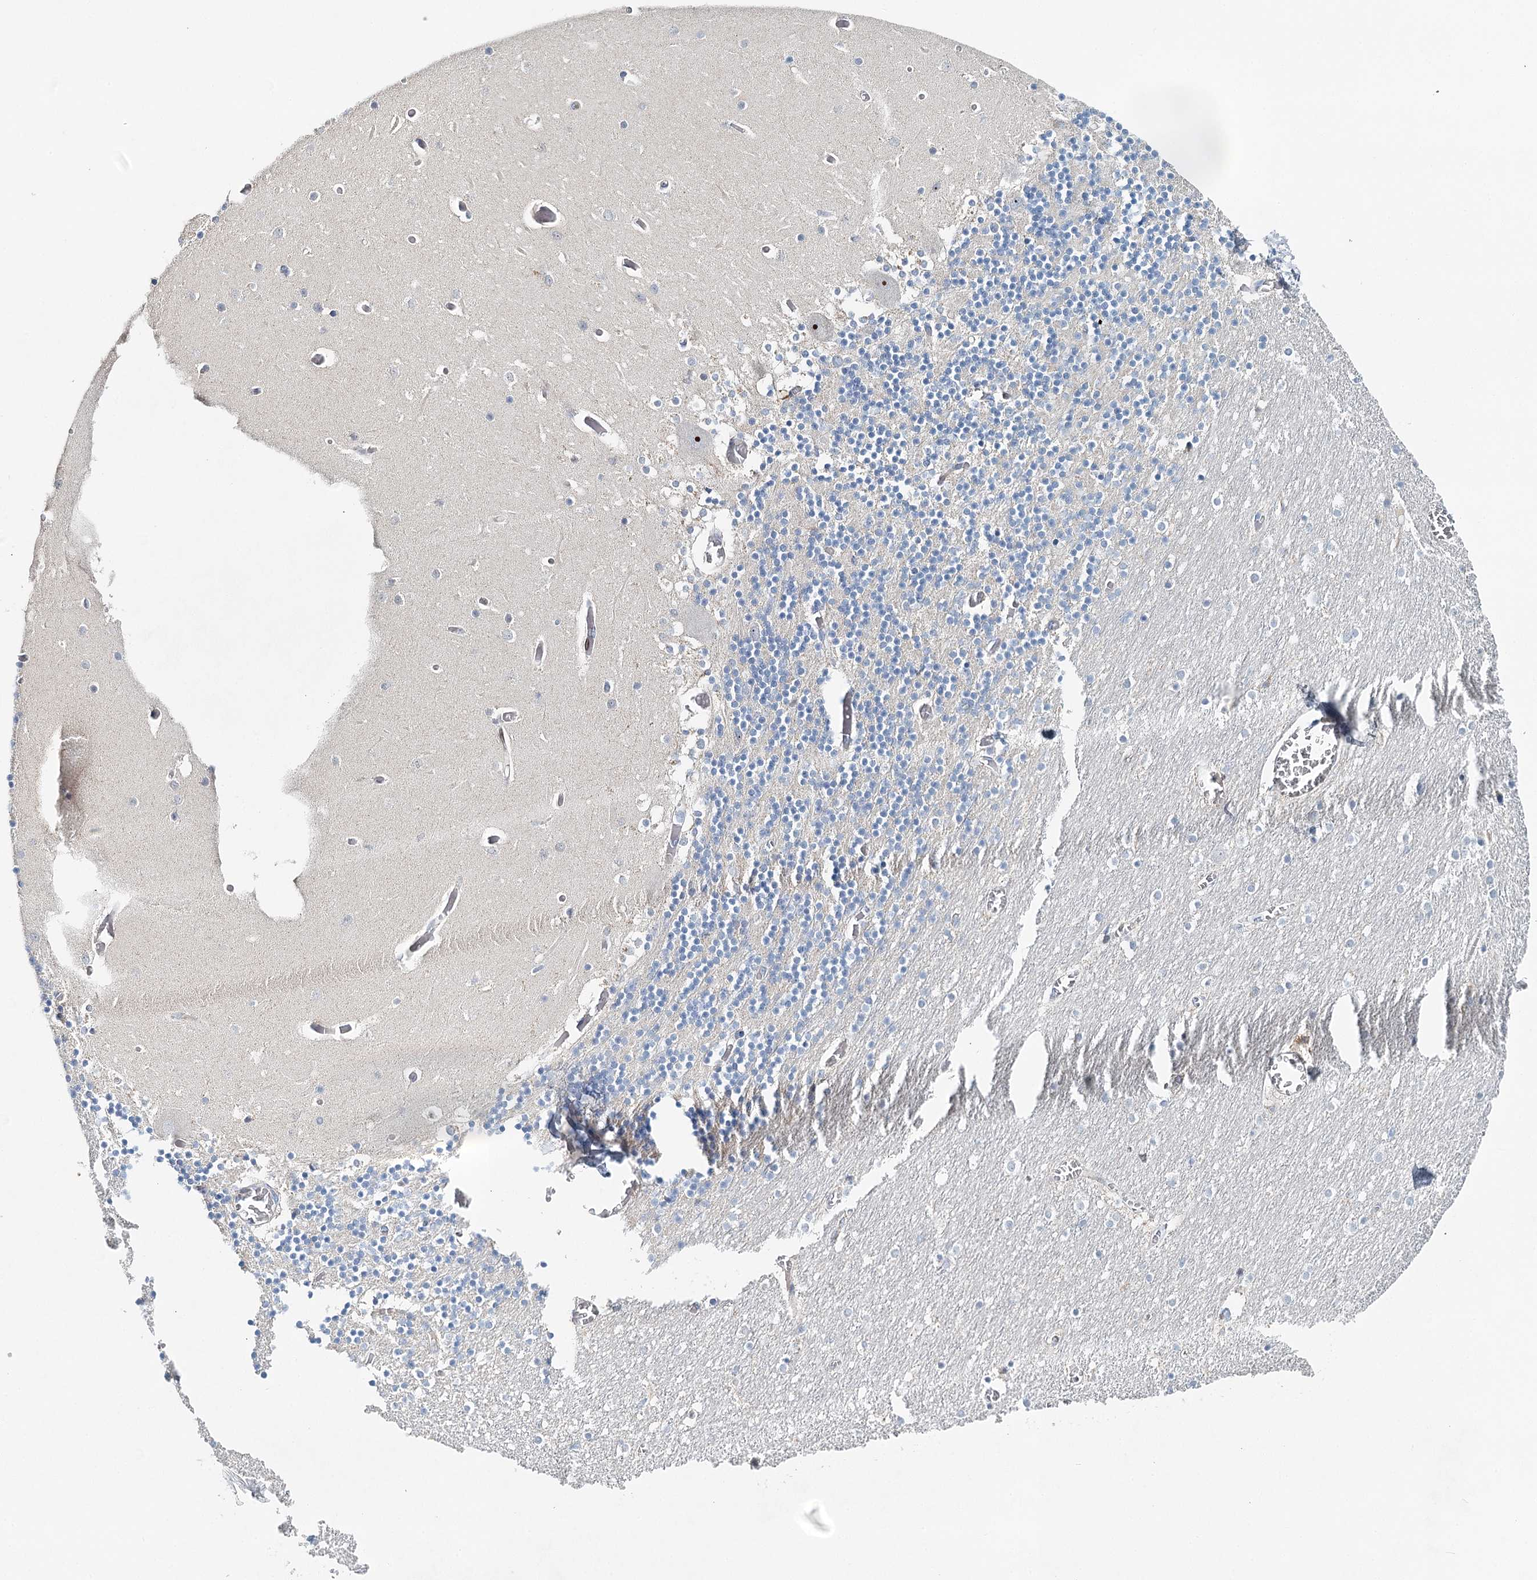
{"staining": {"intensity": "negative", "quantity": "none", "location": "none"}, "tissue": "cerebellum", "cell_type": "Cells in granular layer", "image_type": "normal", "snomed": [{"axis": "morphology", "description": "Normal tissue, NOS"}, {"axis": "topography", "description": "Cerebellum"}], "caption": "Cells in granular layer are negative for protein expression in benign human cerebellum.", "gene": "RBM43", "patient": {"sex": "female", "age": 28}}